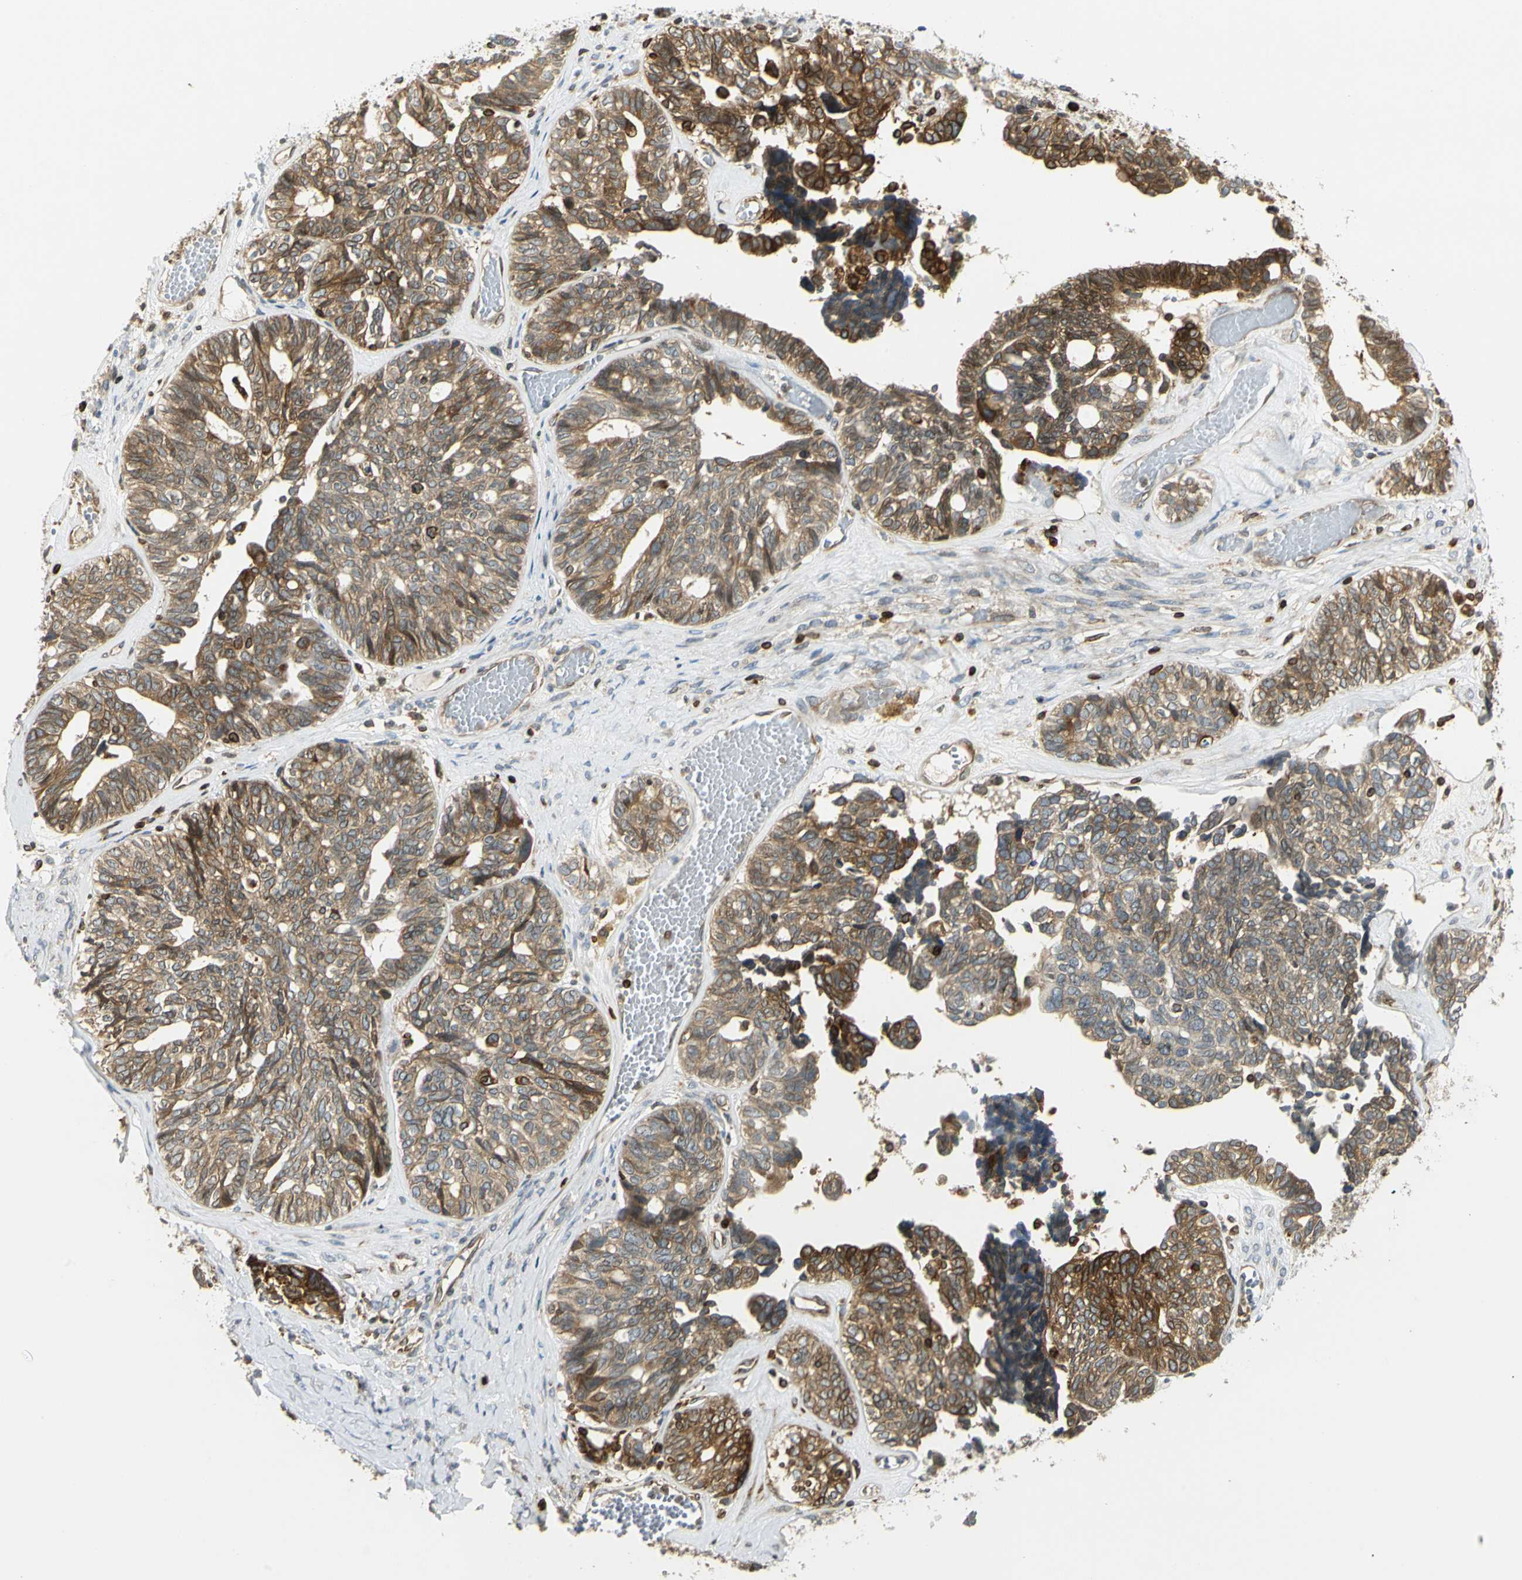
{"staining": {"intensity": "moderate", "quantity": ">75%", "location": "cytoplasmic/membranous"}, "tissue": "ovarian cancer", "cell_type": "Tumor cells", "image_type": "cancer", "snomed": [{"axis": "morphology", "description": "Cystadenocarcinoma, serous, NOS"}, {"axis": "topography", "description": "Ovary"}], "caption": "A brown stain shows moderate cytoplasmic/membranous expression of a protein in human ovarian serous cystadenocarcinoma tumor cells.", "gene": "TAPBP", "patient": {"sex": "female", "age": 79}}